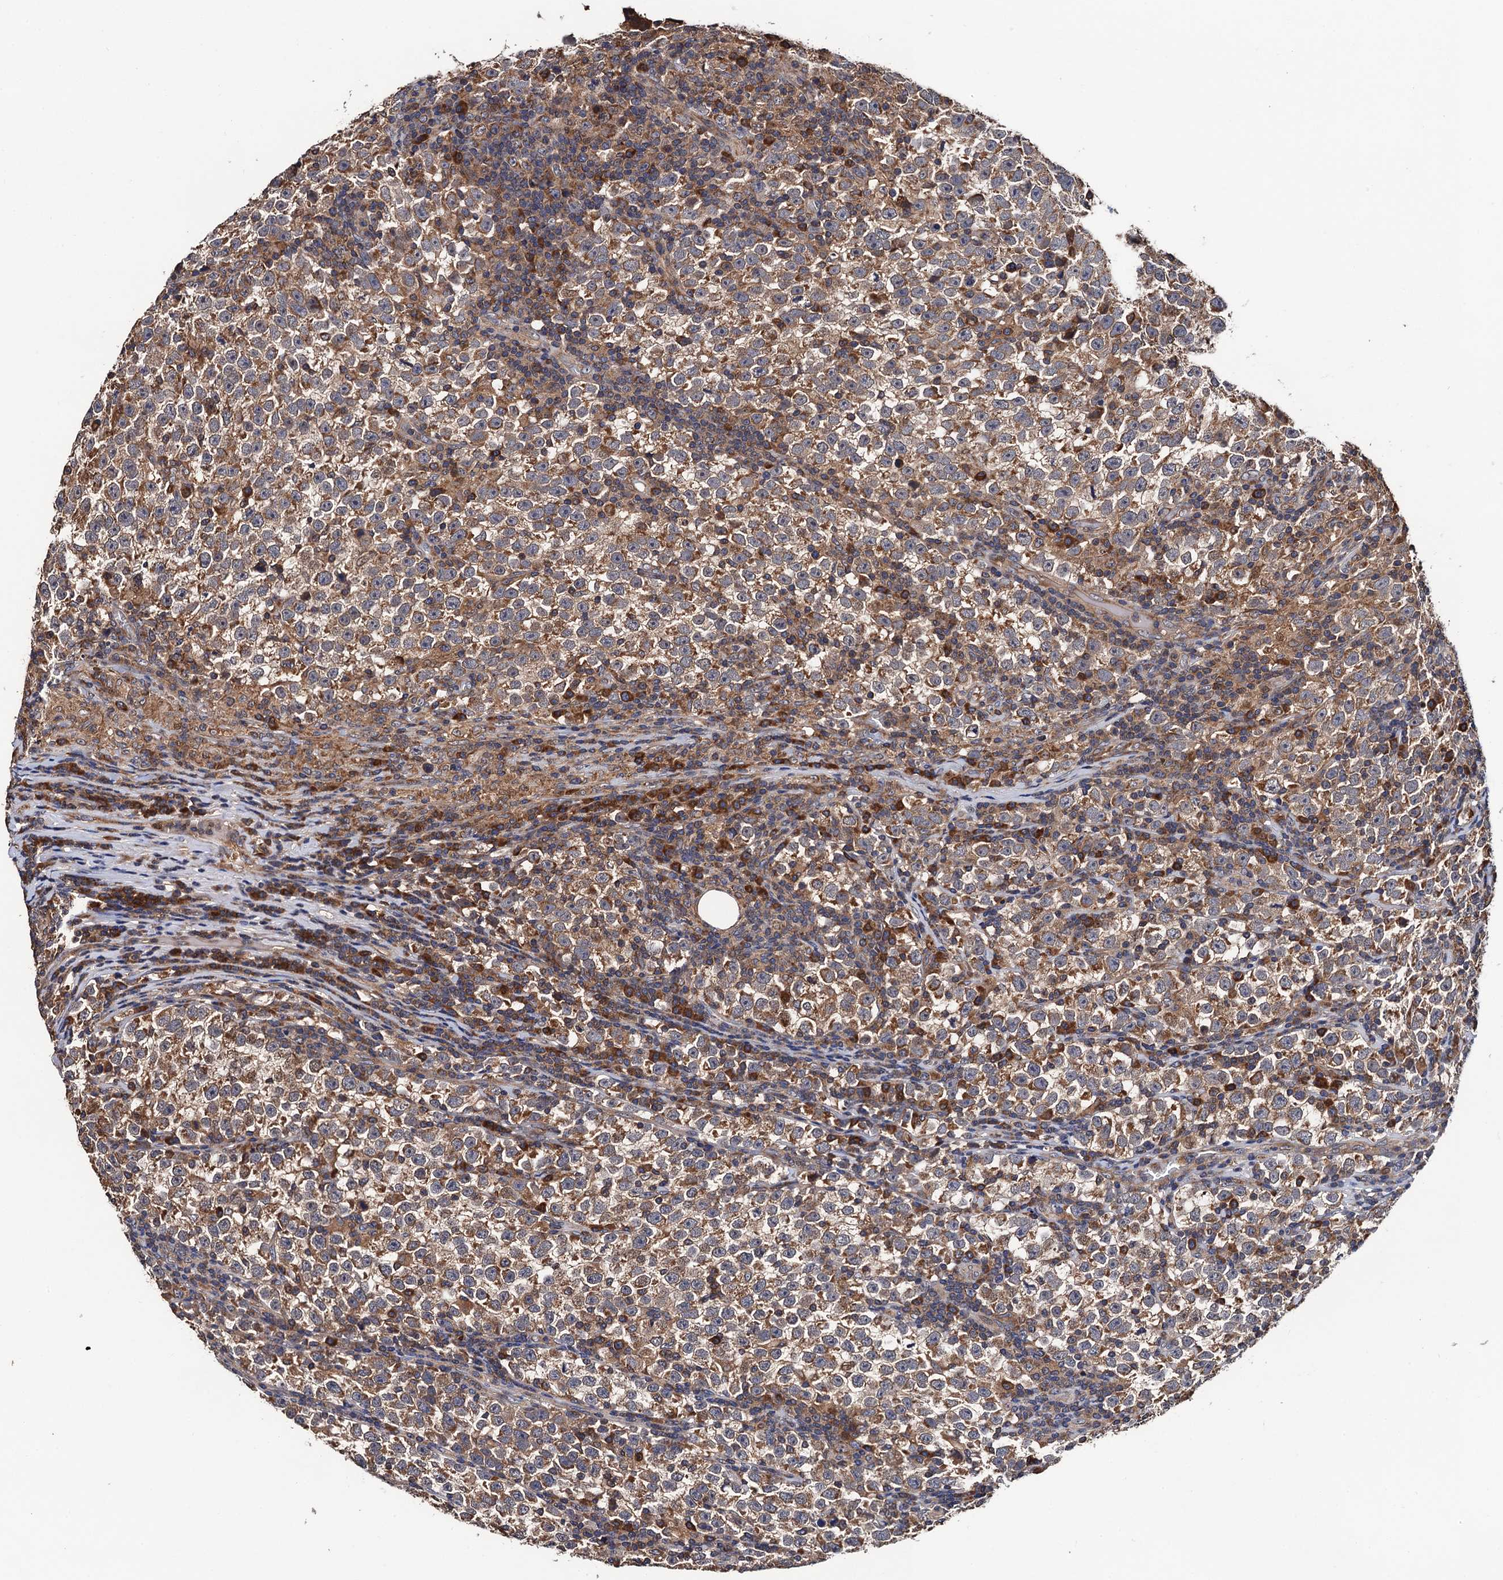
{"staining": {"intensity": "moderate", "quantity": ">75%", "location": "cytoplasmic/membranous"}, "tissue": "testis cancer", "cell_type": "Tumor cells", "image_type": "cancer", "snomed": [{"axis": "morphology", "description": "Normal tissue, NOS"}, {"axis": "morphology", "description": "Seminoma, NOS"}, {"axis": "topography", "description": "Testis"}], "caption": "Testis cancer stained with a brown dye reveals moderate cytoplasmic/membranous positive staining in approximately >75% of tumor cells.", "gene": "RGS11", "patient": {"sex": "male", "age": 43}}